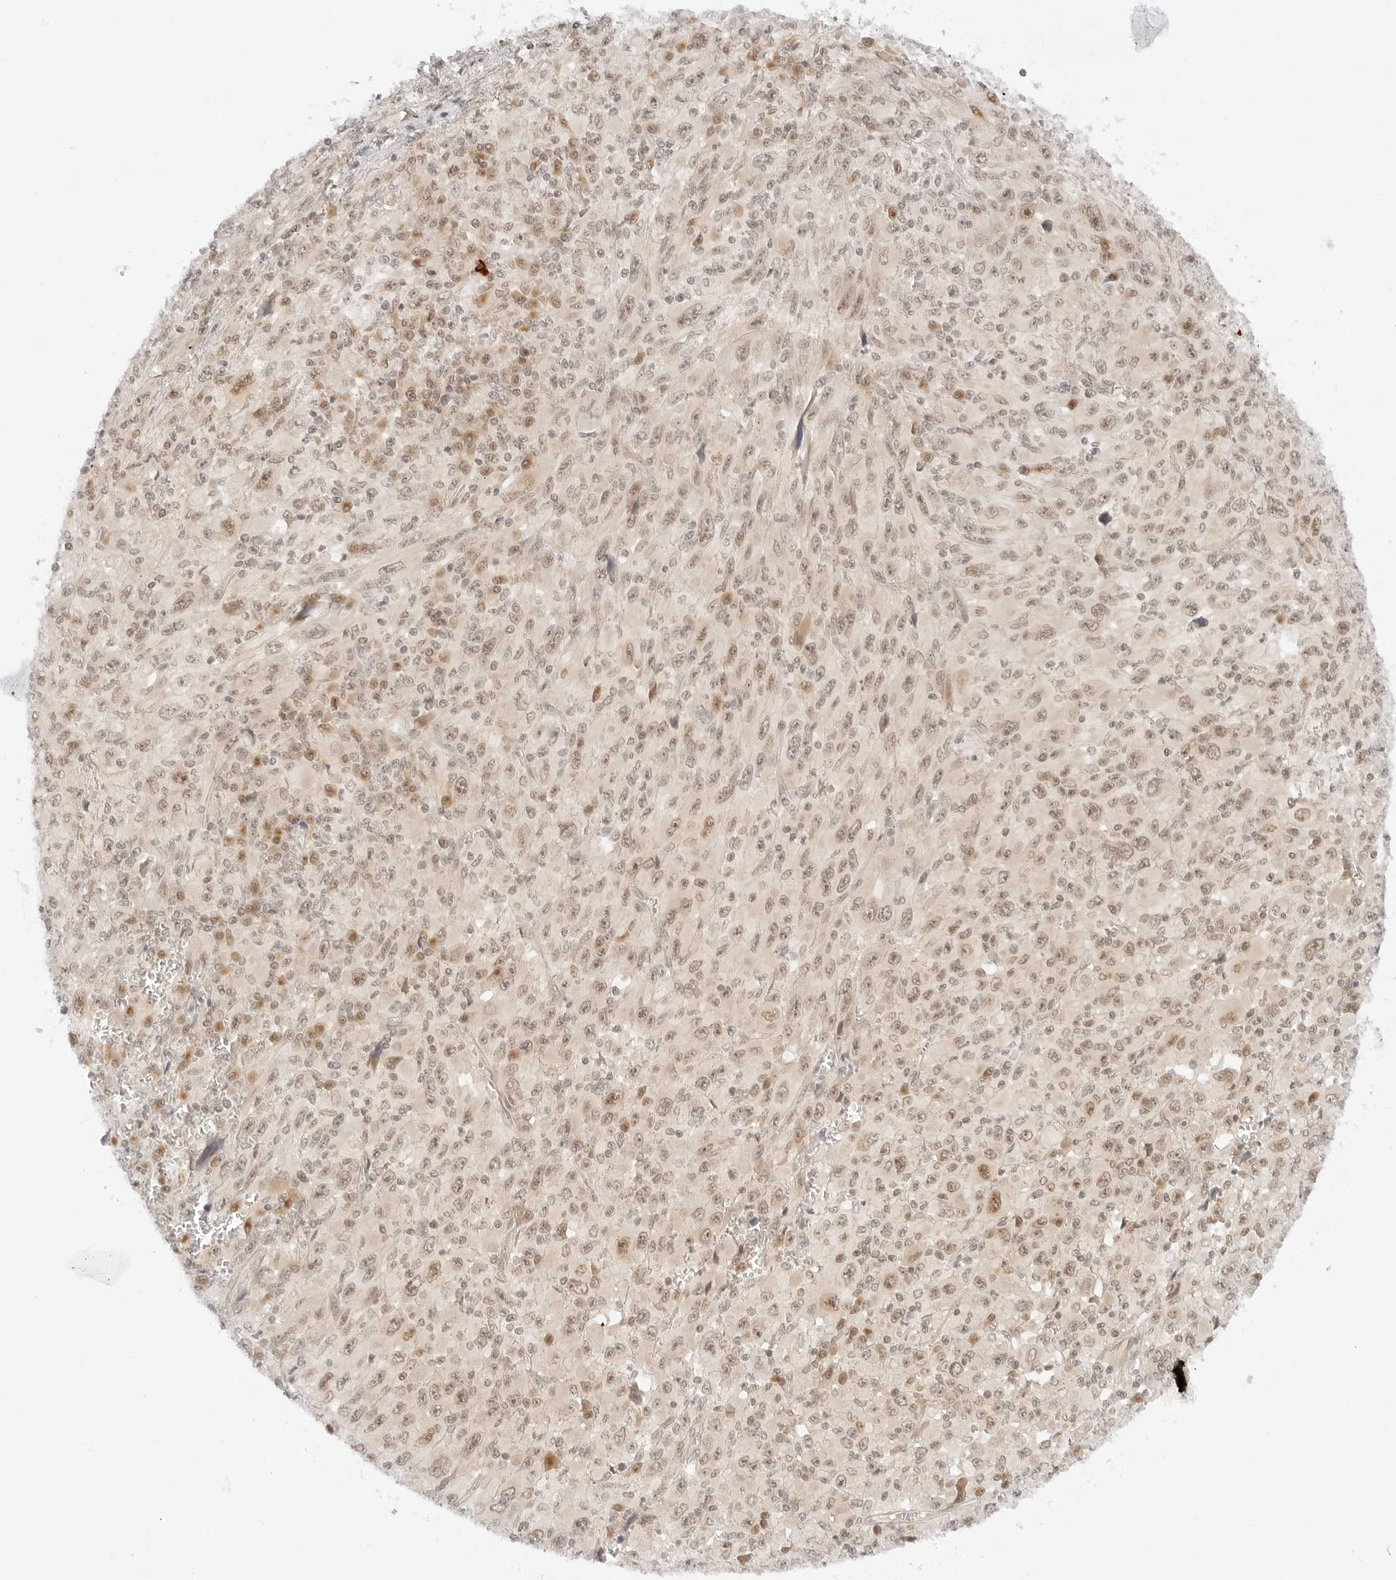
{"staining": {"intensity": "weak", "quantity": ">75%", "location": "nuclear"}, "tissue": "melanoma", "cell_type": "Tumor cells", "image_type": "cancer", "snomed": [{"axis": "morphology", "description": "Malignant melanoma, Metastatic site"}, {"axis": "topography", "description": "Skin"}], "caption": "Tumor cells display low levels of weak nuclear positivity in approximately >75% of cells in human malignant melanoma (metastatic site).", "gene": "POLR3C", "patient": {"sex": "female", "age": 56}}